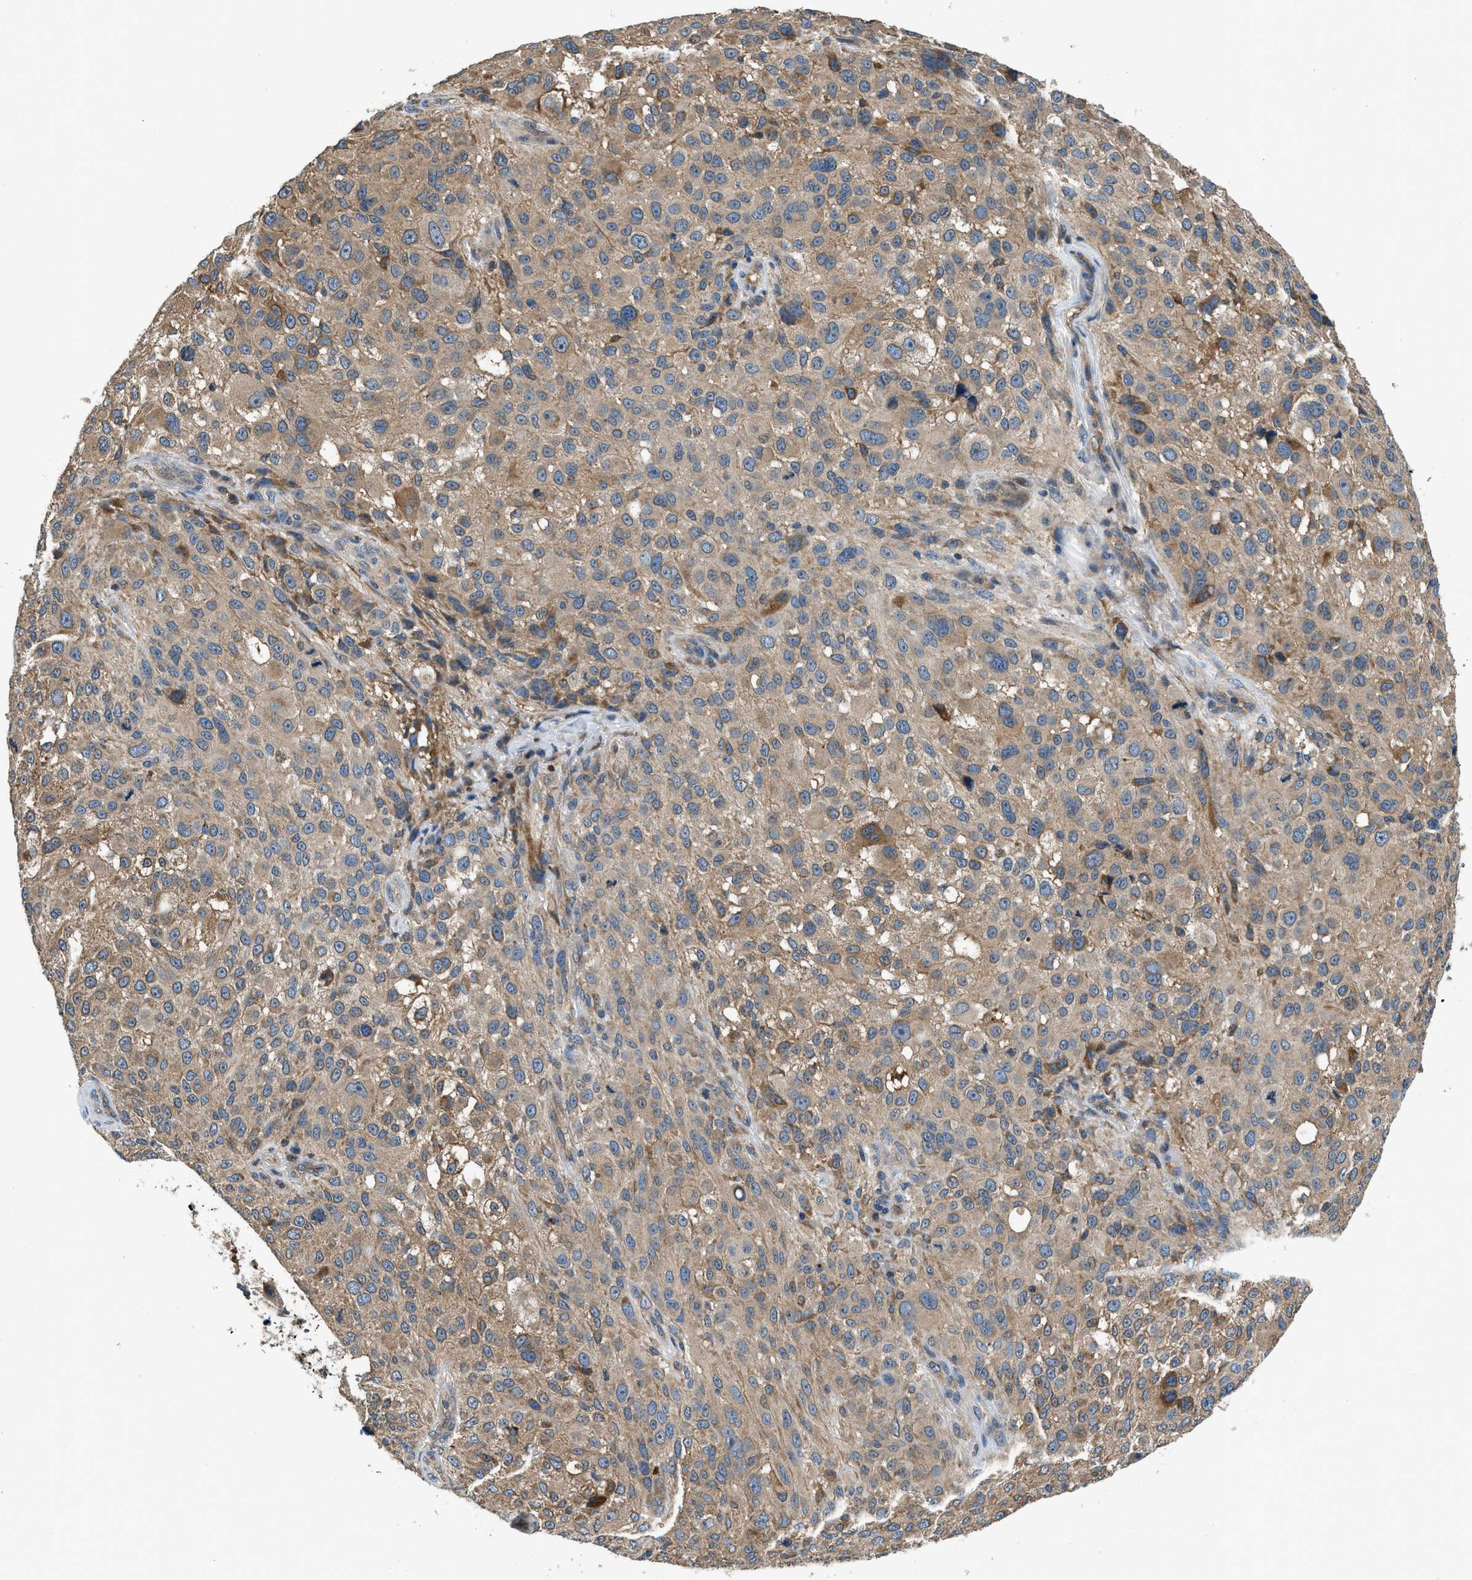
{"staining": {"intensity": "weak", "quantity": ">75%", "location": "cytoplasmic/membranous"}, "tissue": "melanoma", "cell_type": "Tumor cells", "image_type": "cancer", "snomed": [{"axis": "morphology", "description": "Necrosis, NOS"}, {"axis": "morphology", "description": "Malignant melanoma, NOS"}, {"axis": "topography", "description": "Skin"}], "caption": "Malignant melanoma tissue exhibits weak cytoplasmic/membranous staining in about >75% of tumor cells, visualized by immunohistochemistry.", "gene": "IL3RA", "patient": {"sex": "female", "age": 87}}